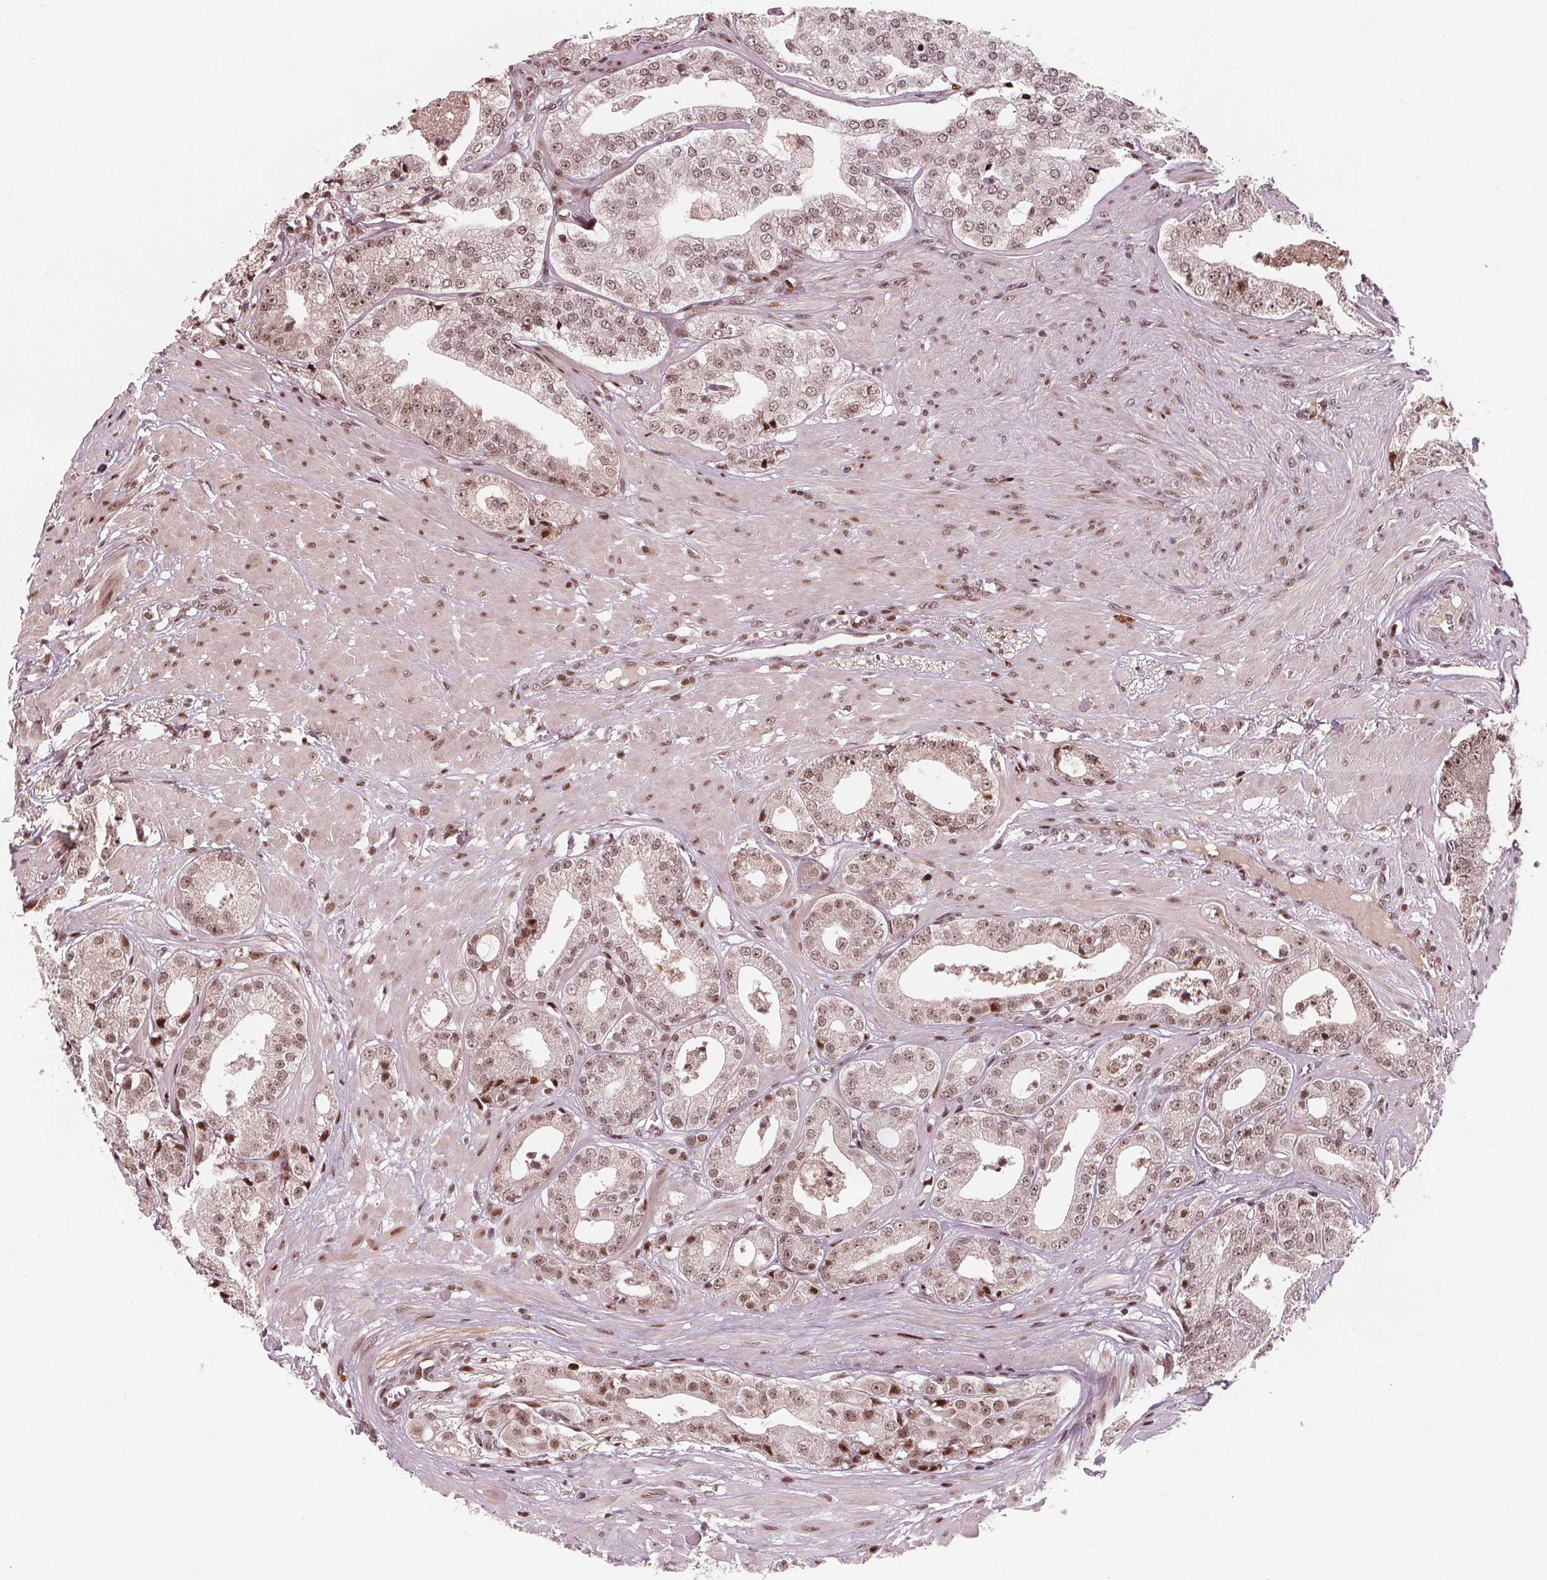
{"staining": {"intensity": "moderate", "quantity": "25%-75%", "location": "nuclear"}, "tissue": "prostate cancer", "cell_type": "Tumor cells", "image_type": "cancer", "snomed": [{"axis": "morphology", "description": "Adenocarcinoma, Low grade"}, {"axis": "topography", "description": "Prostate"}], "caption": "Immunohistochemistry of human prostate cancer demonstrates medium levels of moderate nuclear positivity in about 25%-75% of tumor cells.", "gene": "SNRNP35", "patient": {"sex": "male", "age": 60}}